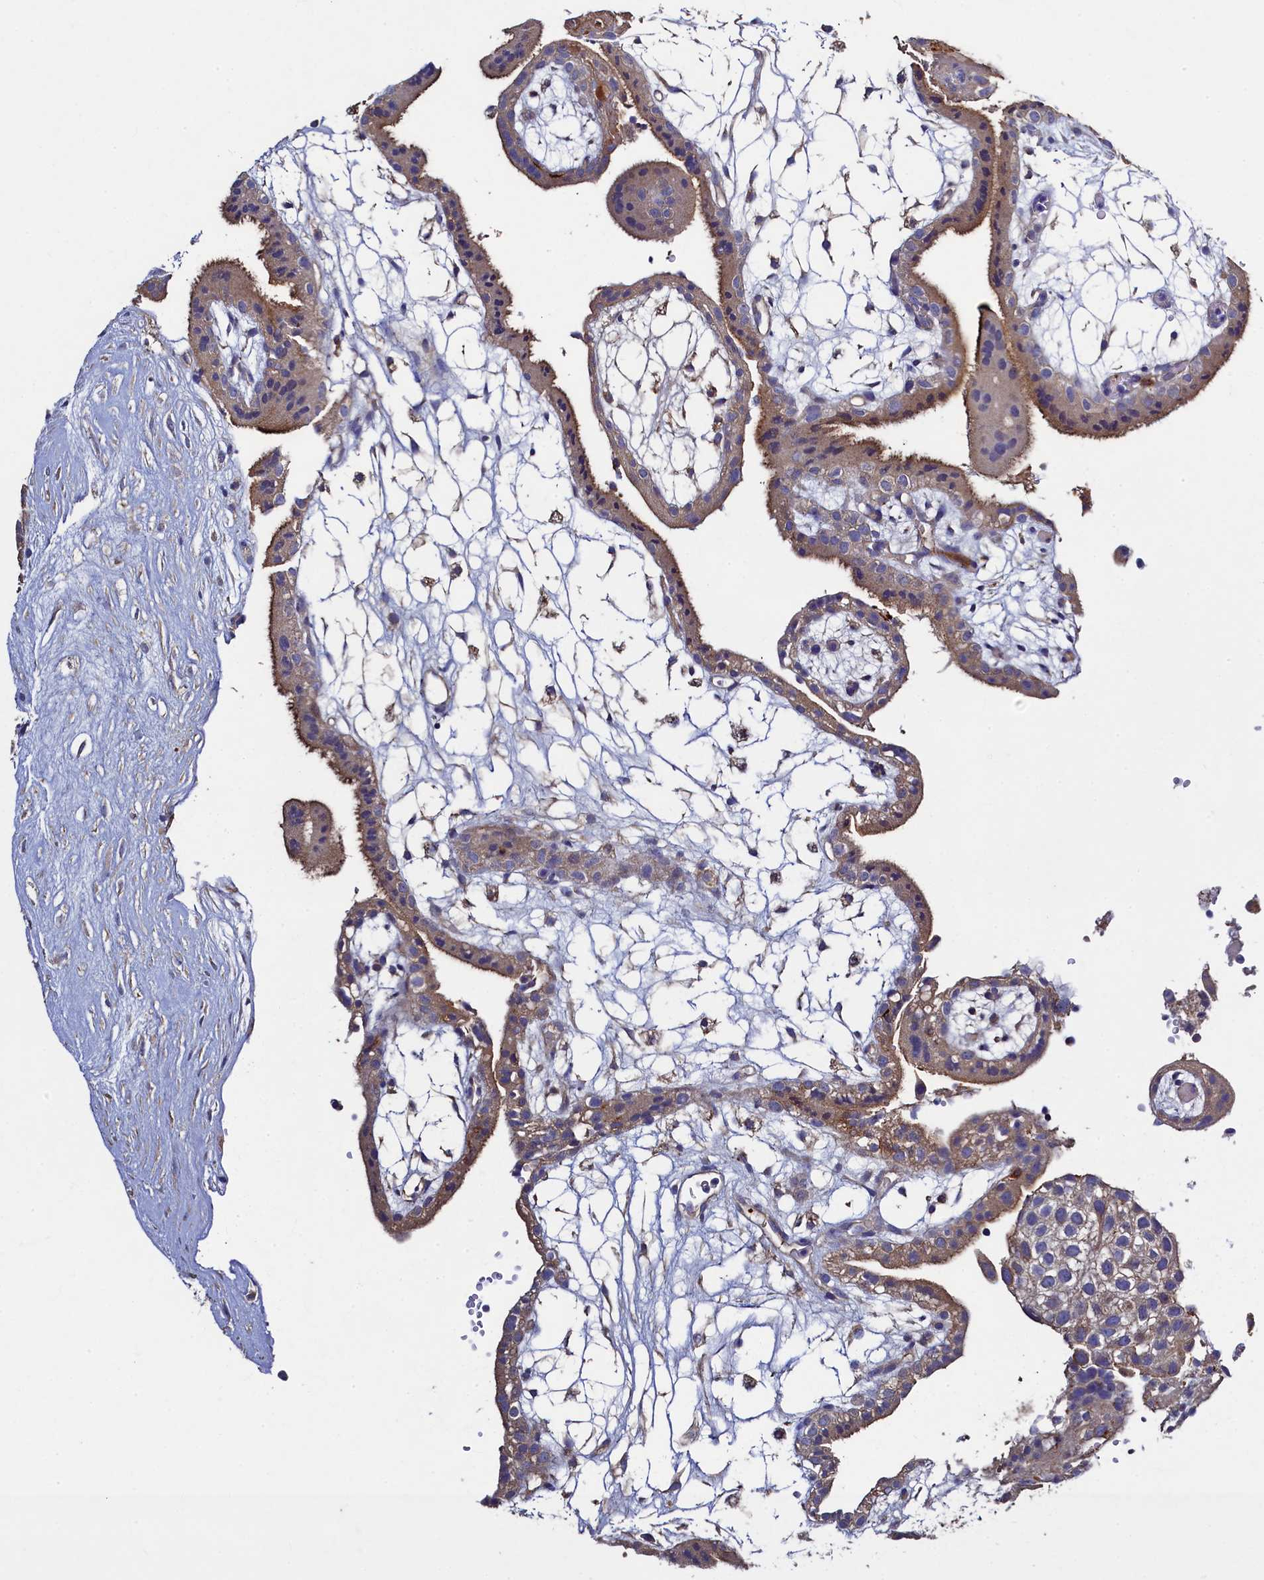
{"staining": {"intensity": "strong", "quantity": "<25%", "location": "cytoplasmic/membranous"}, "tissue": "placenta", "cell_type": "Trophoblastic cells", "image_type": "normal", "snomed": [{"axis": "morphology", "description": "Normal tissue, NOS"}, {"axis": "topography", "description": "Placenta"}], "caption": "Protein analysis of benign placenta displays strong cytoplasmic/membranous staining in approximately <25% of trophoblastic cells. (DAB IHC, brown staining for protein, blue staining for nuclei).", "gene": "TK2", "patient": {"sex": "female", "age": 18}}